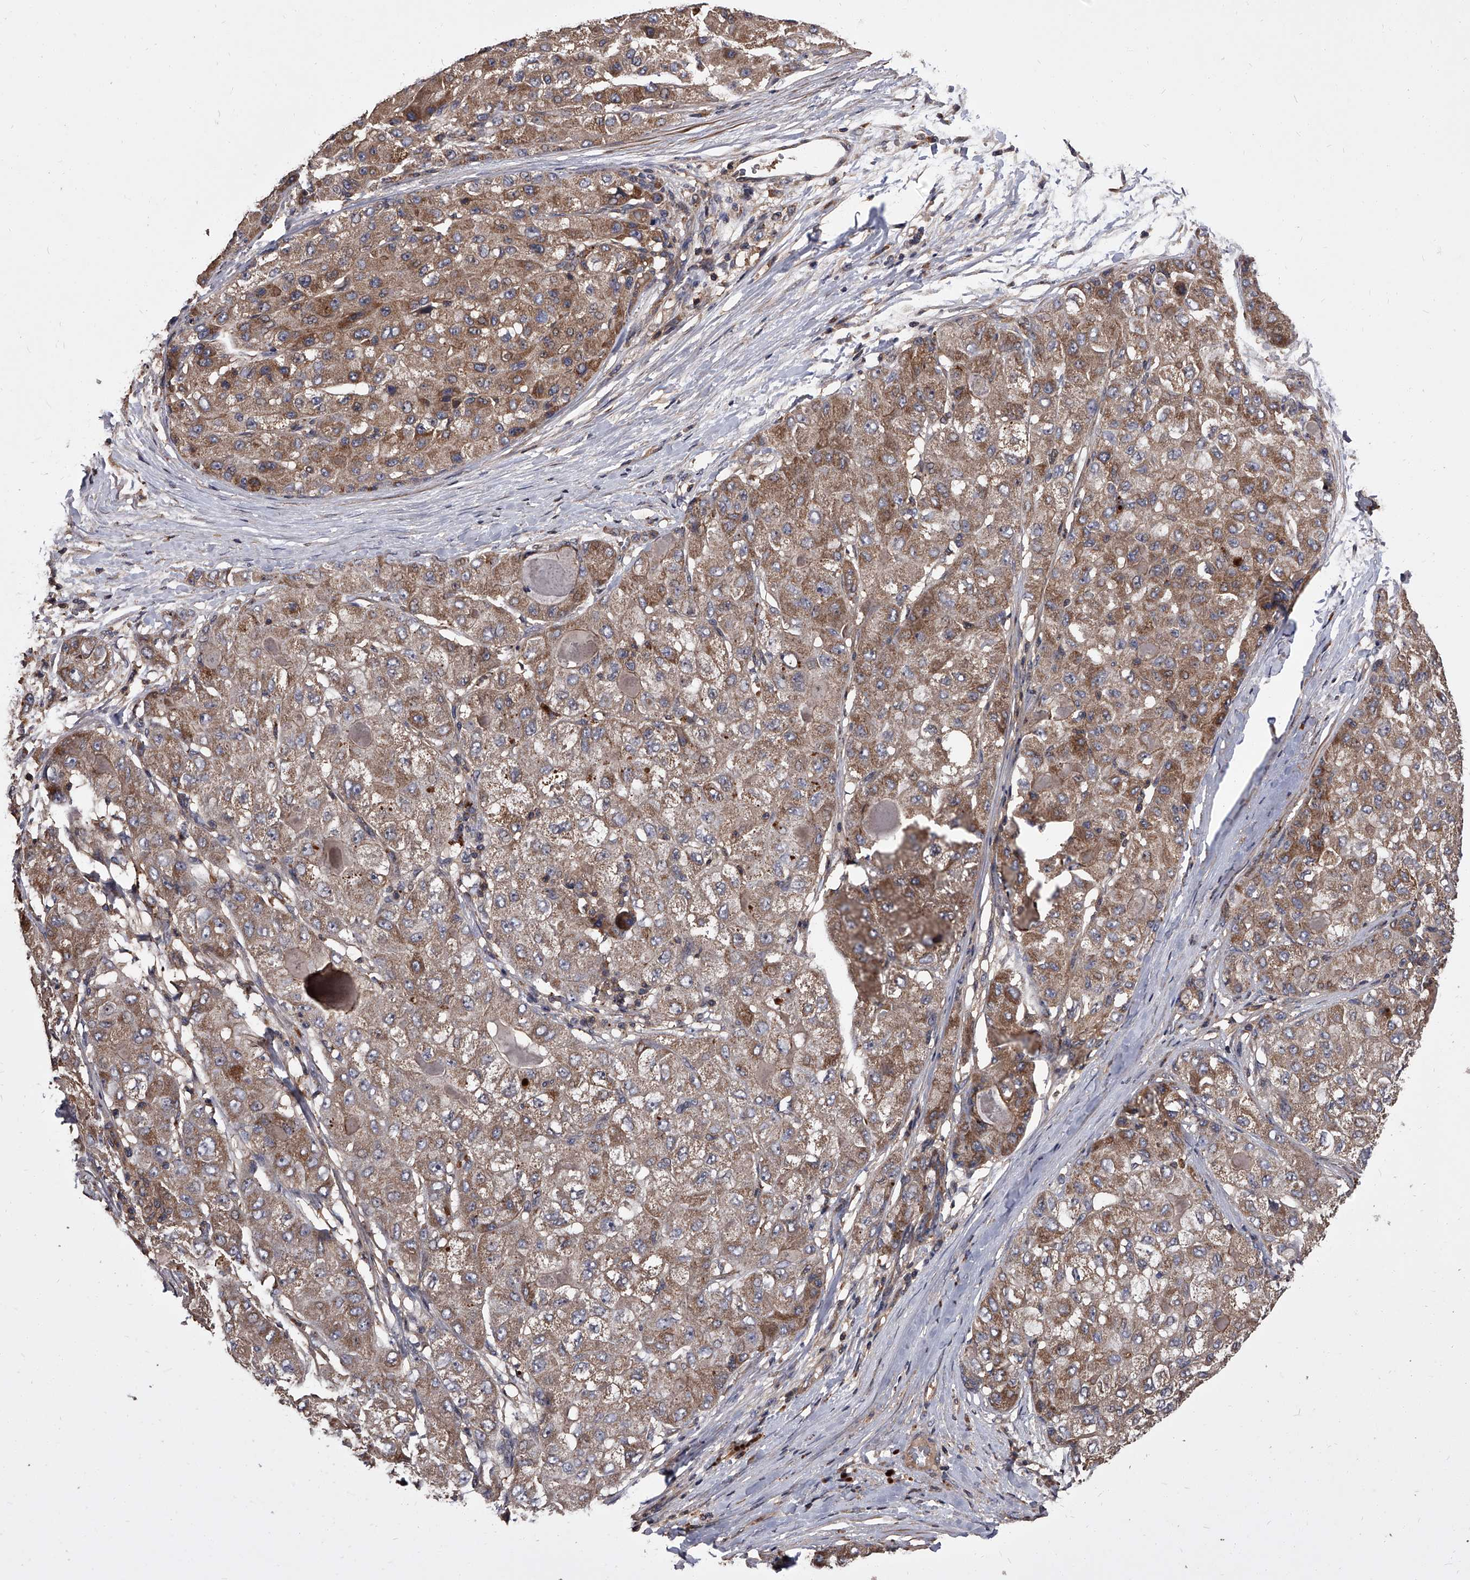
{"staining": {"intensity": "moderate", "quantity": "25%-75%", "location": "cytoplasmic/membranous"}, "tissue": "liver cancer", "cell_type": "Tumor cells", "image_type": "cancer", "snomed": [{"axis": "morphology", "description": "Carcinoma, Hepatocellular, NOS"}, {"axis": "topography", "description": "Liver"}], "caption": "Immunohistochemical staining of hepatocellular carcinoma (liver) exhibits medium levels of moderate cytoplasmic/membranous protein positivity in about 25%-75% of tumor cells. The staining was performed using DAB, with brown indicating positive protein expression. Nuclei are stained blue with hematoxylin.", "gene": "STK36", "patient": {"sex": "male", "age": 80}}